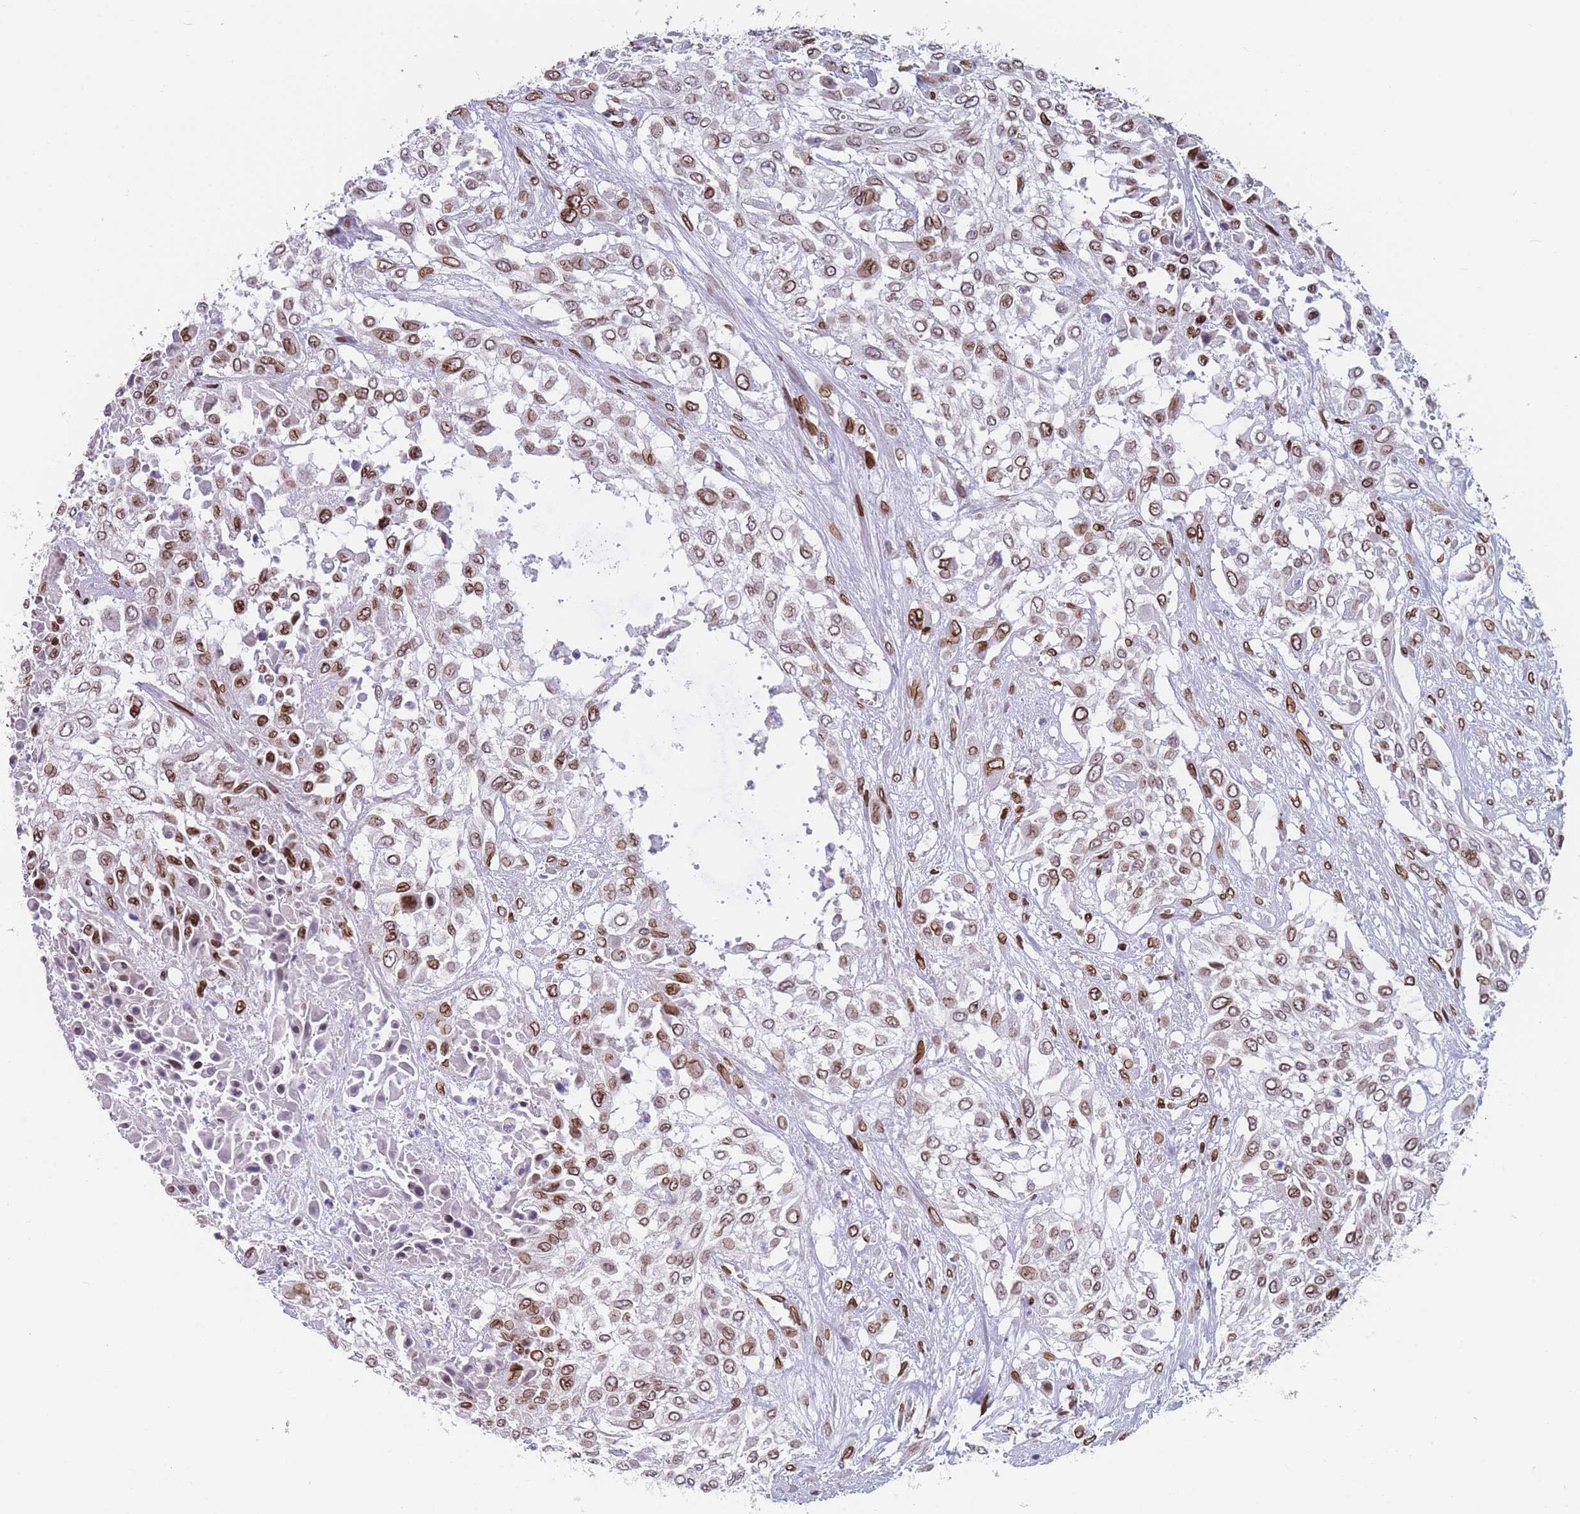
{"staining": {"intensity": "moderate", "quantity": ">75%", "location": "cytoplasmic/membranous,nuclear"}, "tissue": "urothelial cancer", "cell_type": "Tumor cells", "image_type": "cancer", "snomed": [{"axis": "morphology", "description": "Urothelial carcinoma, High grade"}, {"axis": "topography", "description": "Urinary bladder"}], "caption": "Immunohistochemistry histopathology image of neoplastic tissue: high-grade urothelial carcinoma stained using immunohistochemistry (IHC) shows medium levels of moderate protein expression localized specifically in the cytoplasmic/membranous and nuclear of tumor cells, appearing as a cytoplasmic/membranous and nuclear brown color.", "gene": "ZBTB1", "patient": {"sex": "male", "age": 57}}